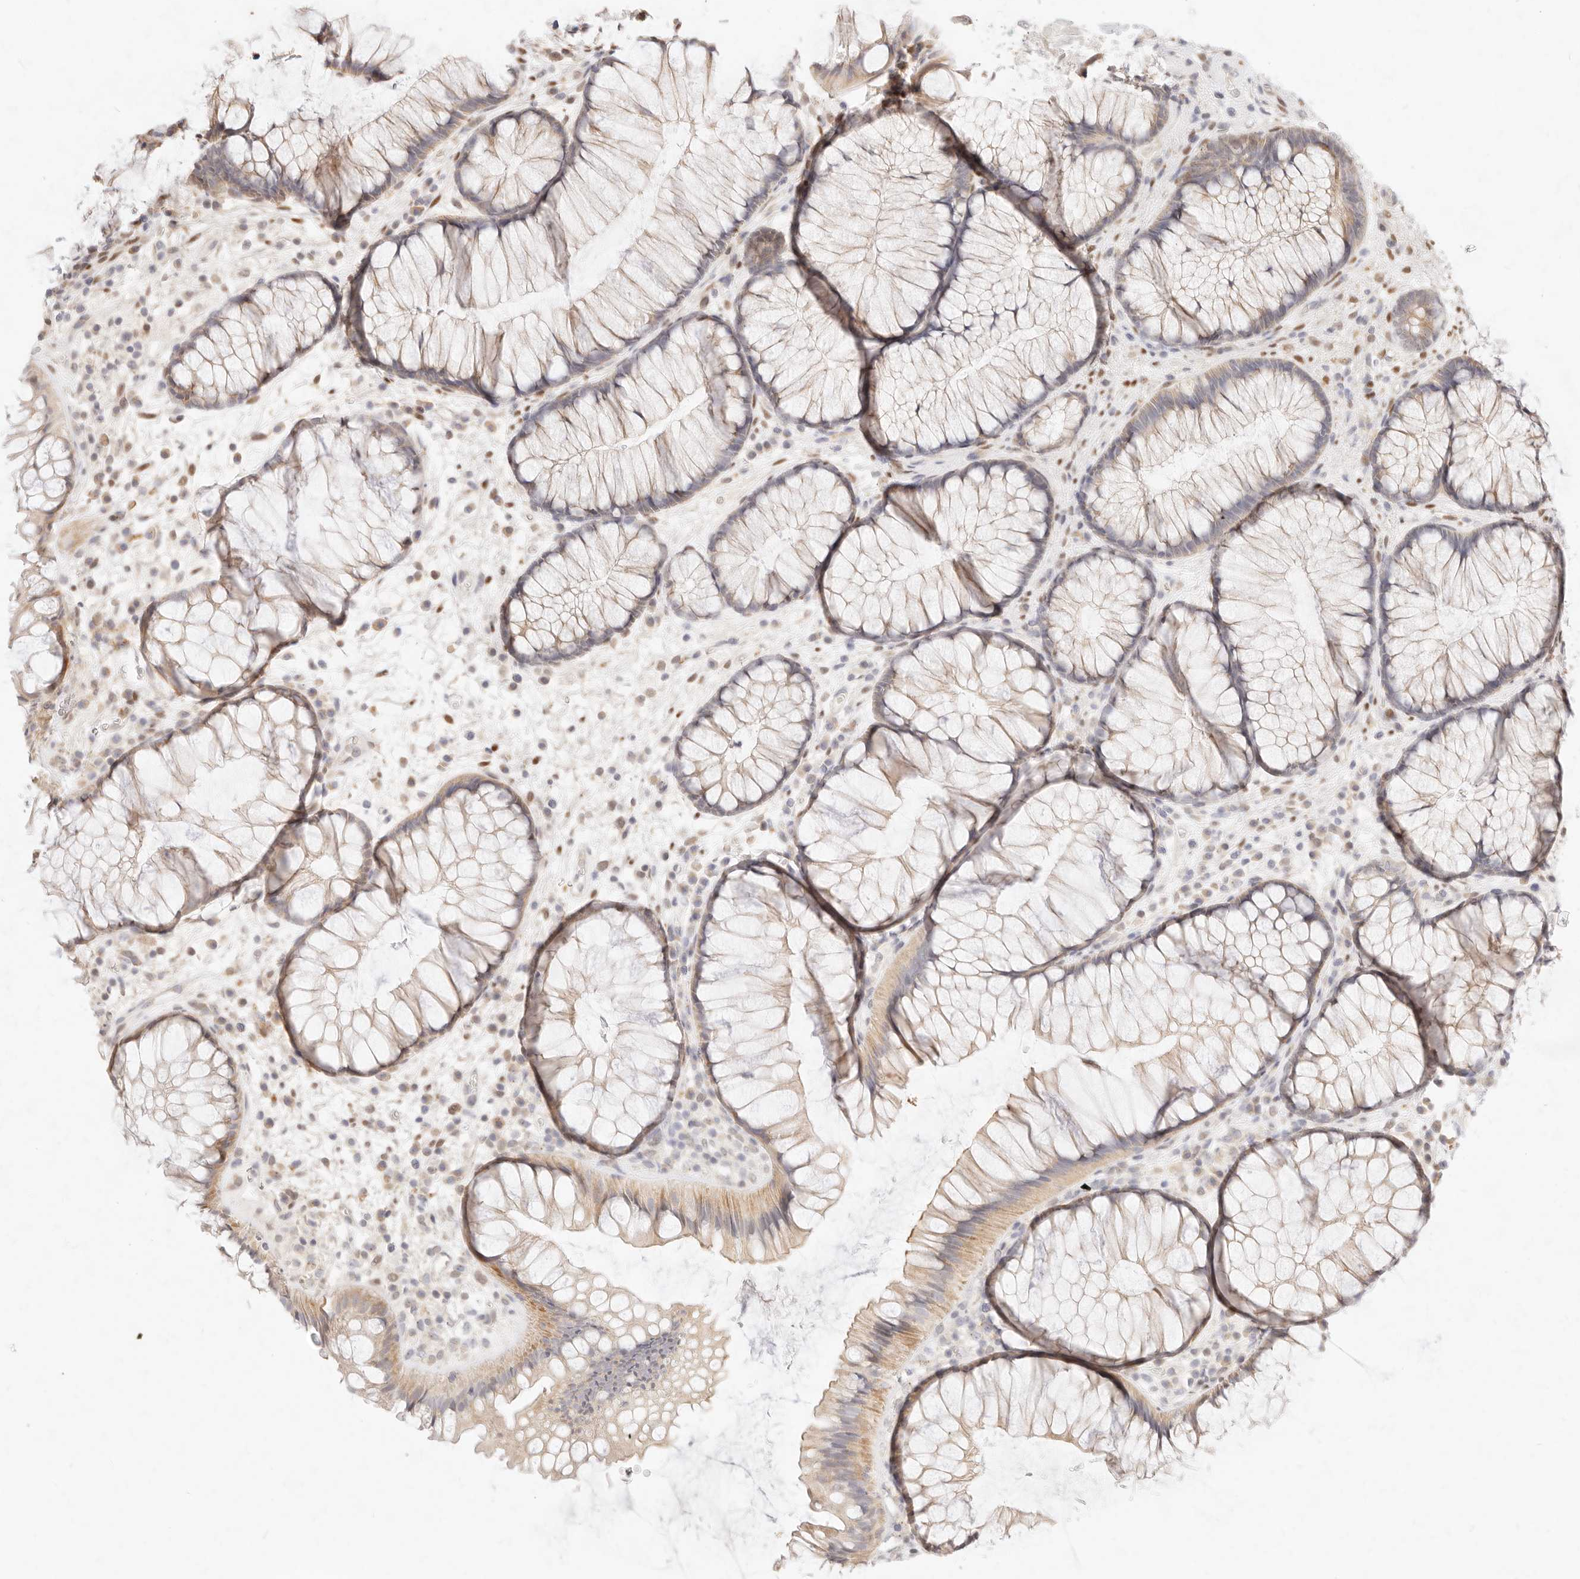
{"staining": {"intensity": "weak", "quantity": ">75%", "location": "cytoplasmic/membranous"}, "tissue": "rectum", "cell_type": "Glandular cells", "image_type": "normal", "snomed": [{"axis": "morphology", "description": "Normal tissue, NOS"}, {"axis": "topography", "description": "Rectum"}], "caption": "A micrograph of rectum stained for a protein shows weak cytoplasmic/membranous brown staining in glandular cells.", "gene": "ASCL3", "patient": {"sex": "male", "age": 51}}